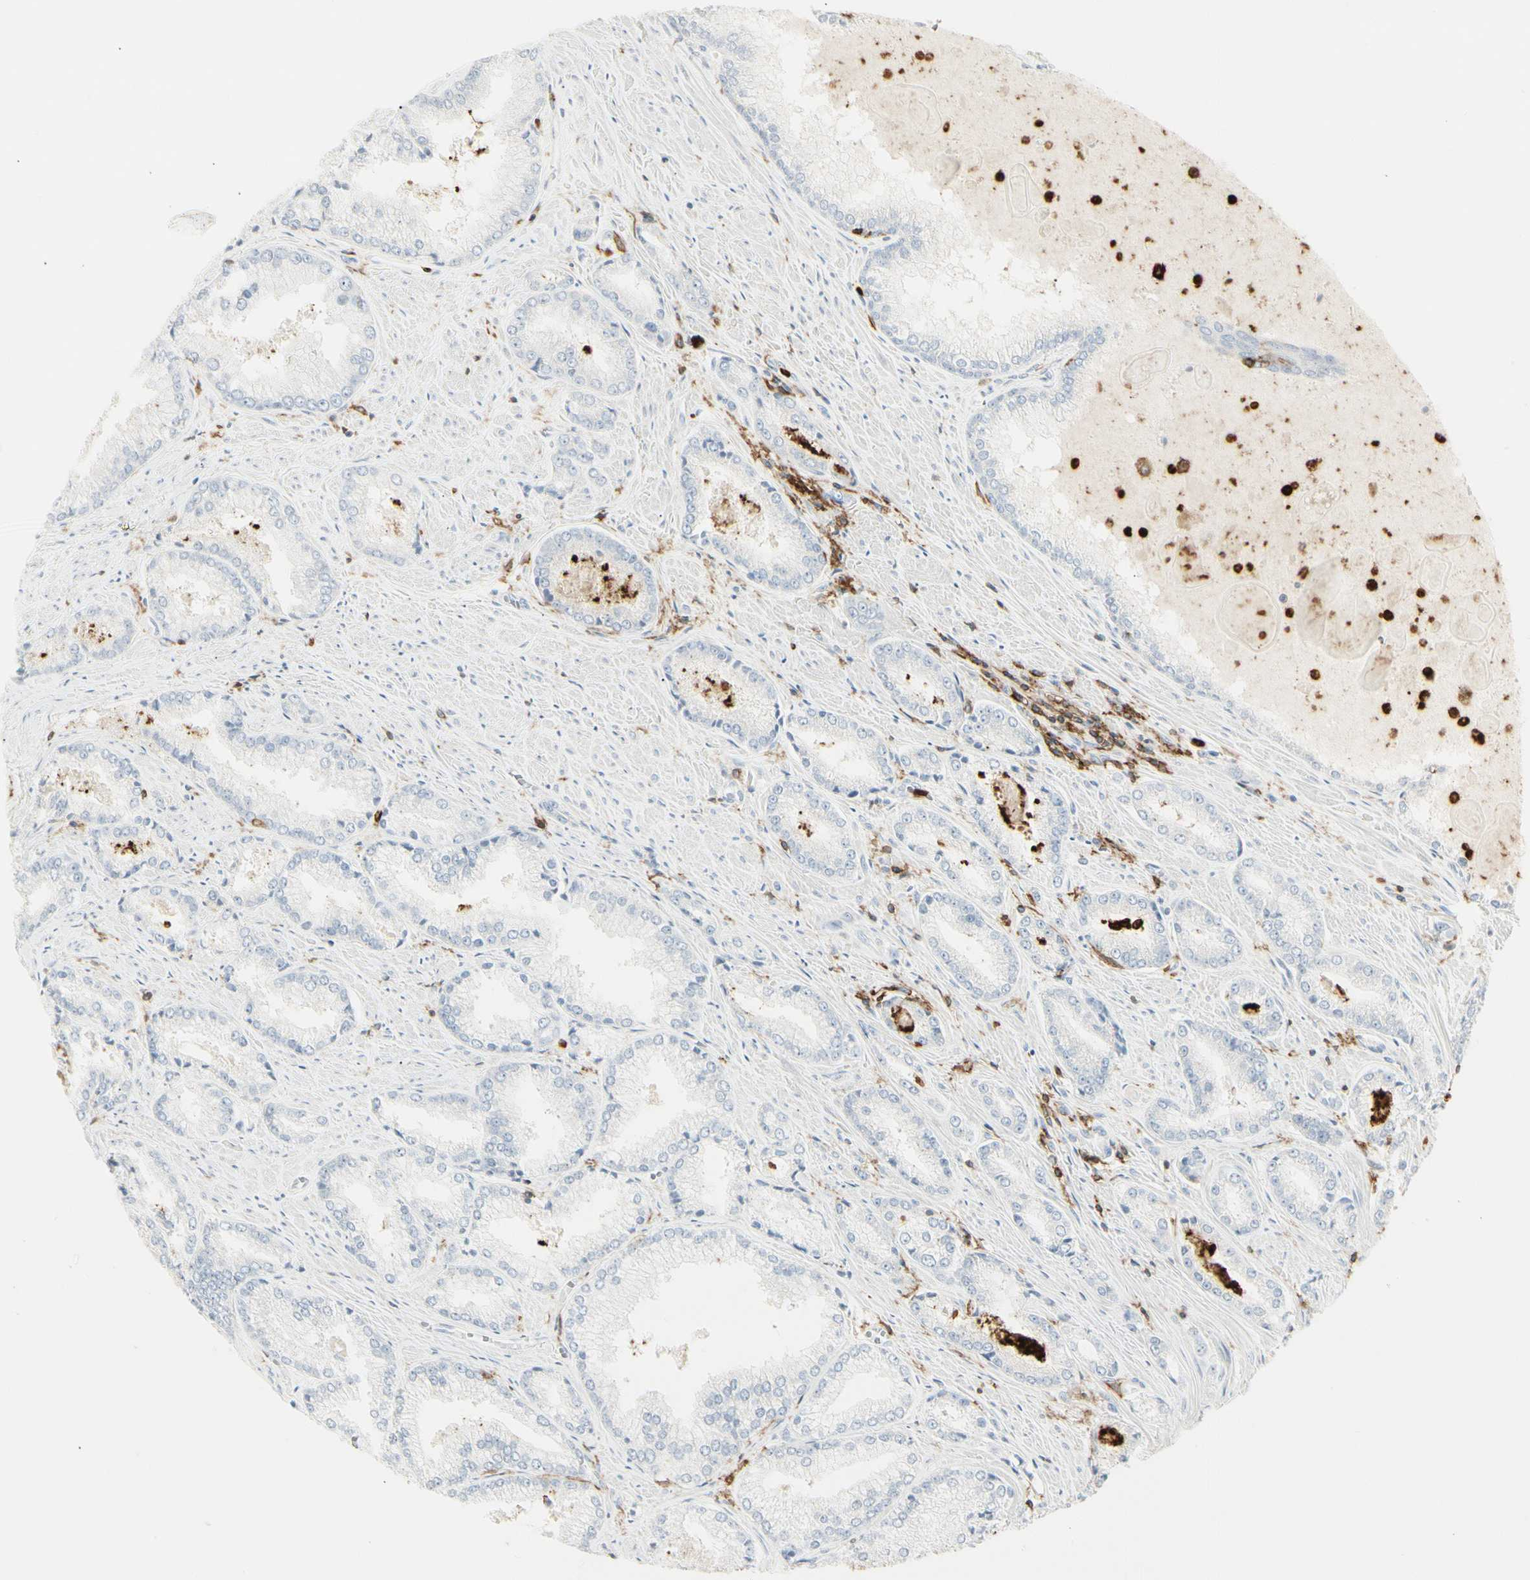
{"staining": {"intensity": "negative", "quantity": "none", "location": "none"}, "tissue": "prostate cancer", "cell_type": "Tumor cells", "image_type": "cancer", "snomed": [{"axis": "morphology", "description": "Adenocarcinoma, Low grade"}, {"axis": "topography", "description": "Prostate"}], "caption": "There is no significant expression in tumor cells of prostate cancer (low-grade adenocarcinoma).", "gene": "ITGB2", "patient": {"sex": "male", "age": 64}}